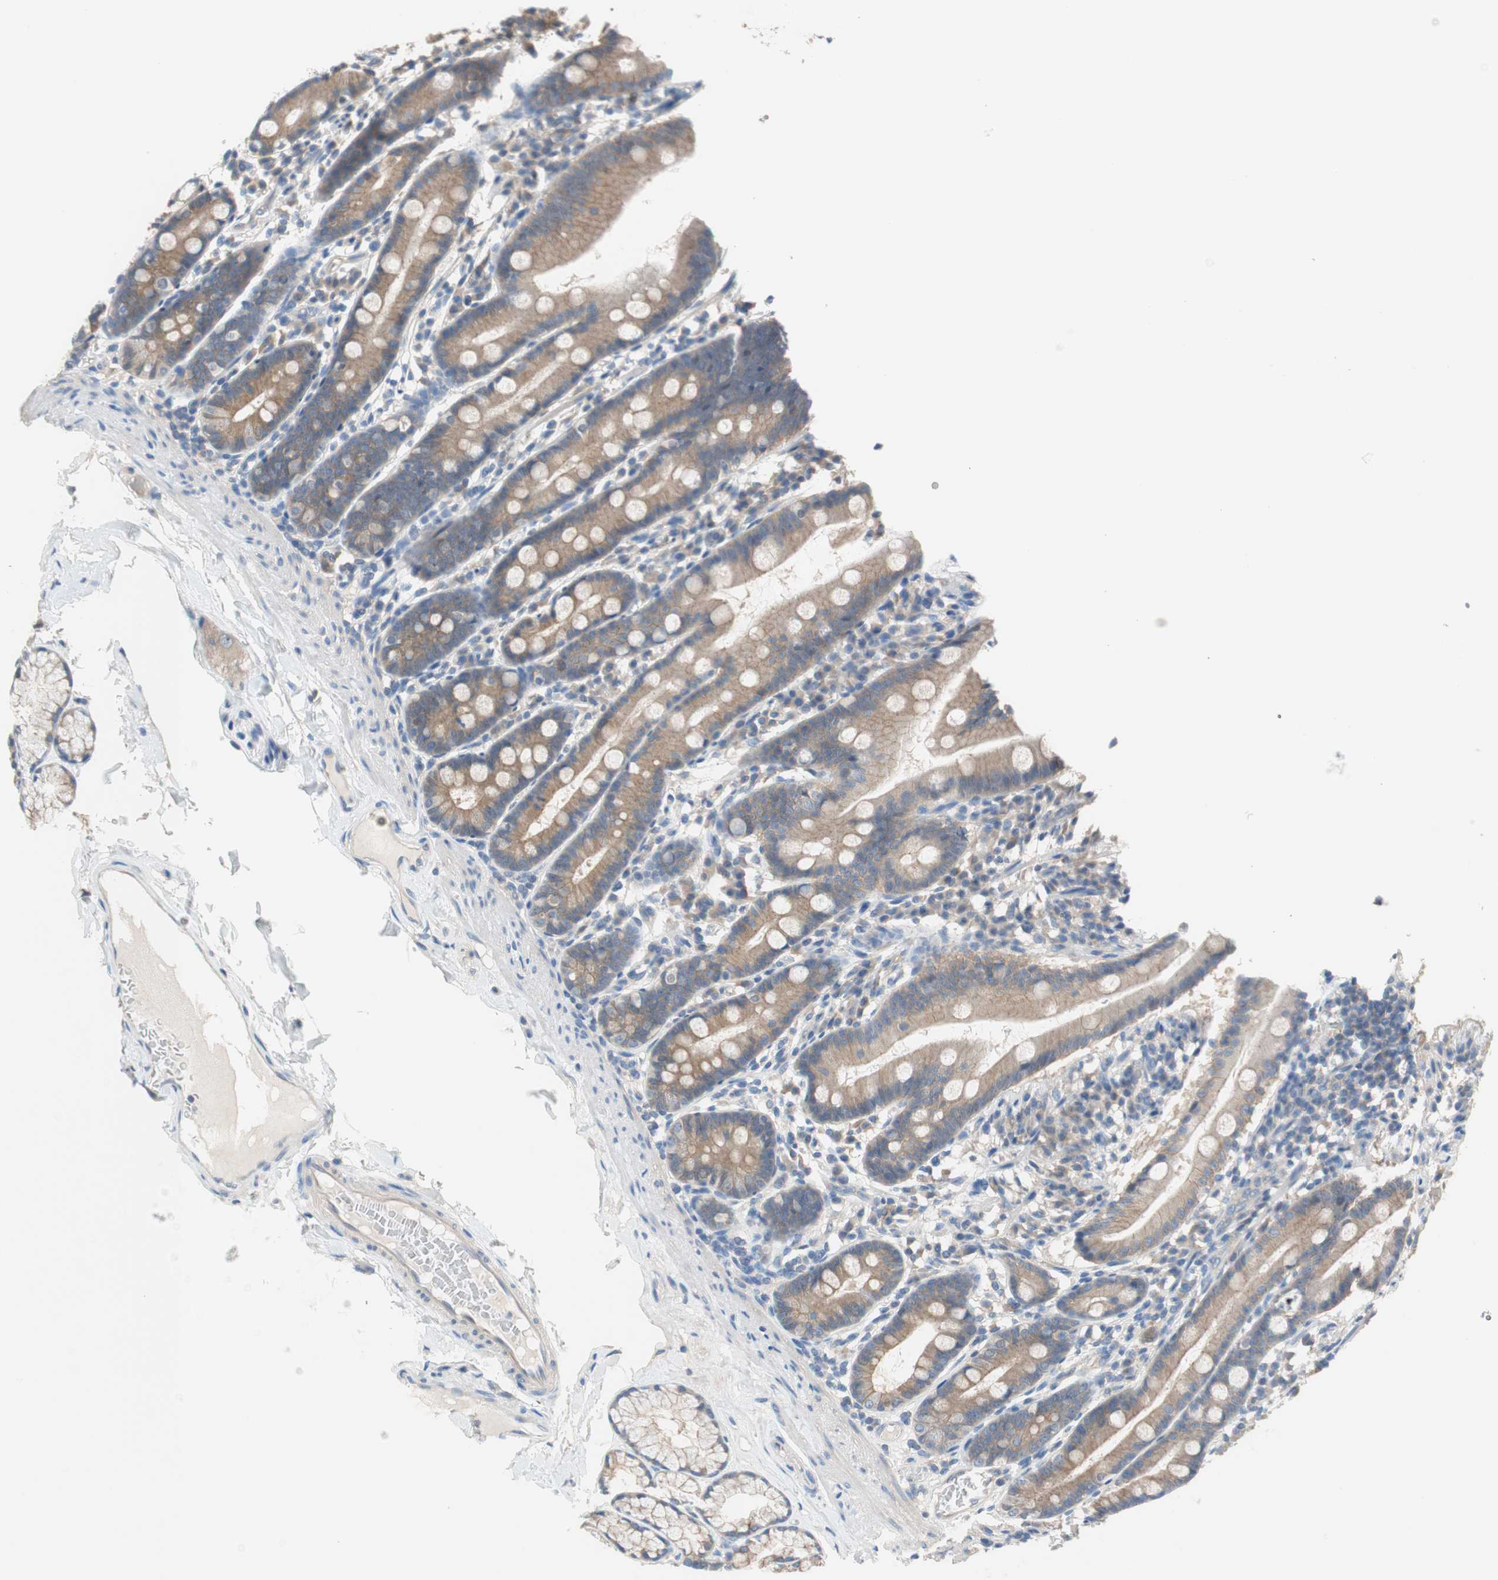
{"staining": {"intensity": "weak", "quantity": ">75%", "location": "cytoplasmic/membranous"}, "tissue": "duodenum", "cell_type": "Glandular cells", "image_type": "normal", "snomed": [{"axis": "morphology", "description": "Normal tissue, NOS"}, {"axis": "topography", "description": "Duodenum"}], "caption": "The histopathology image shows staining of benign duodenum, revealing weak cytoplasmic/membranous protein staining (brown color) within glandular cells.", "gene": "GLUL", "patient": {"sex": "male", "age": 50}}